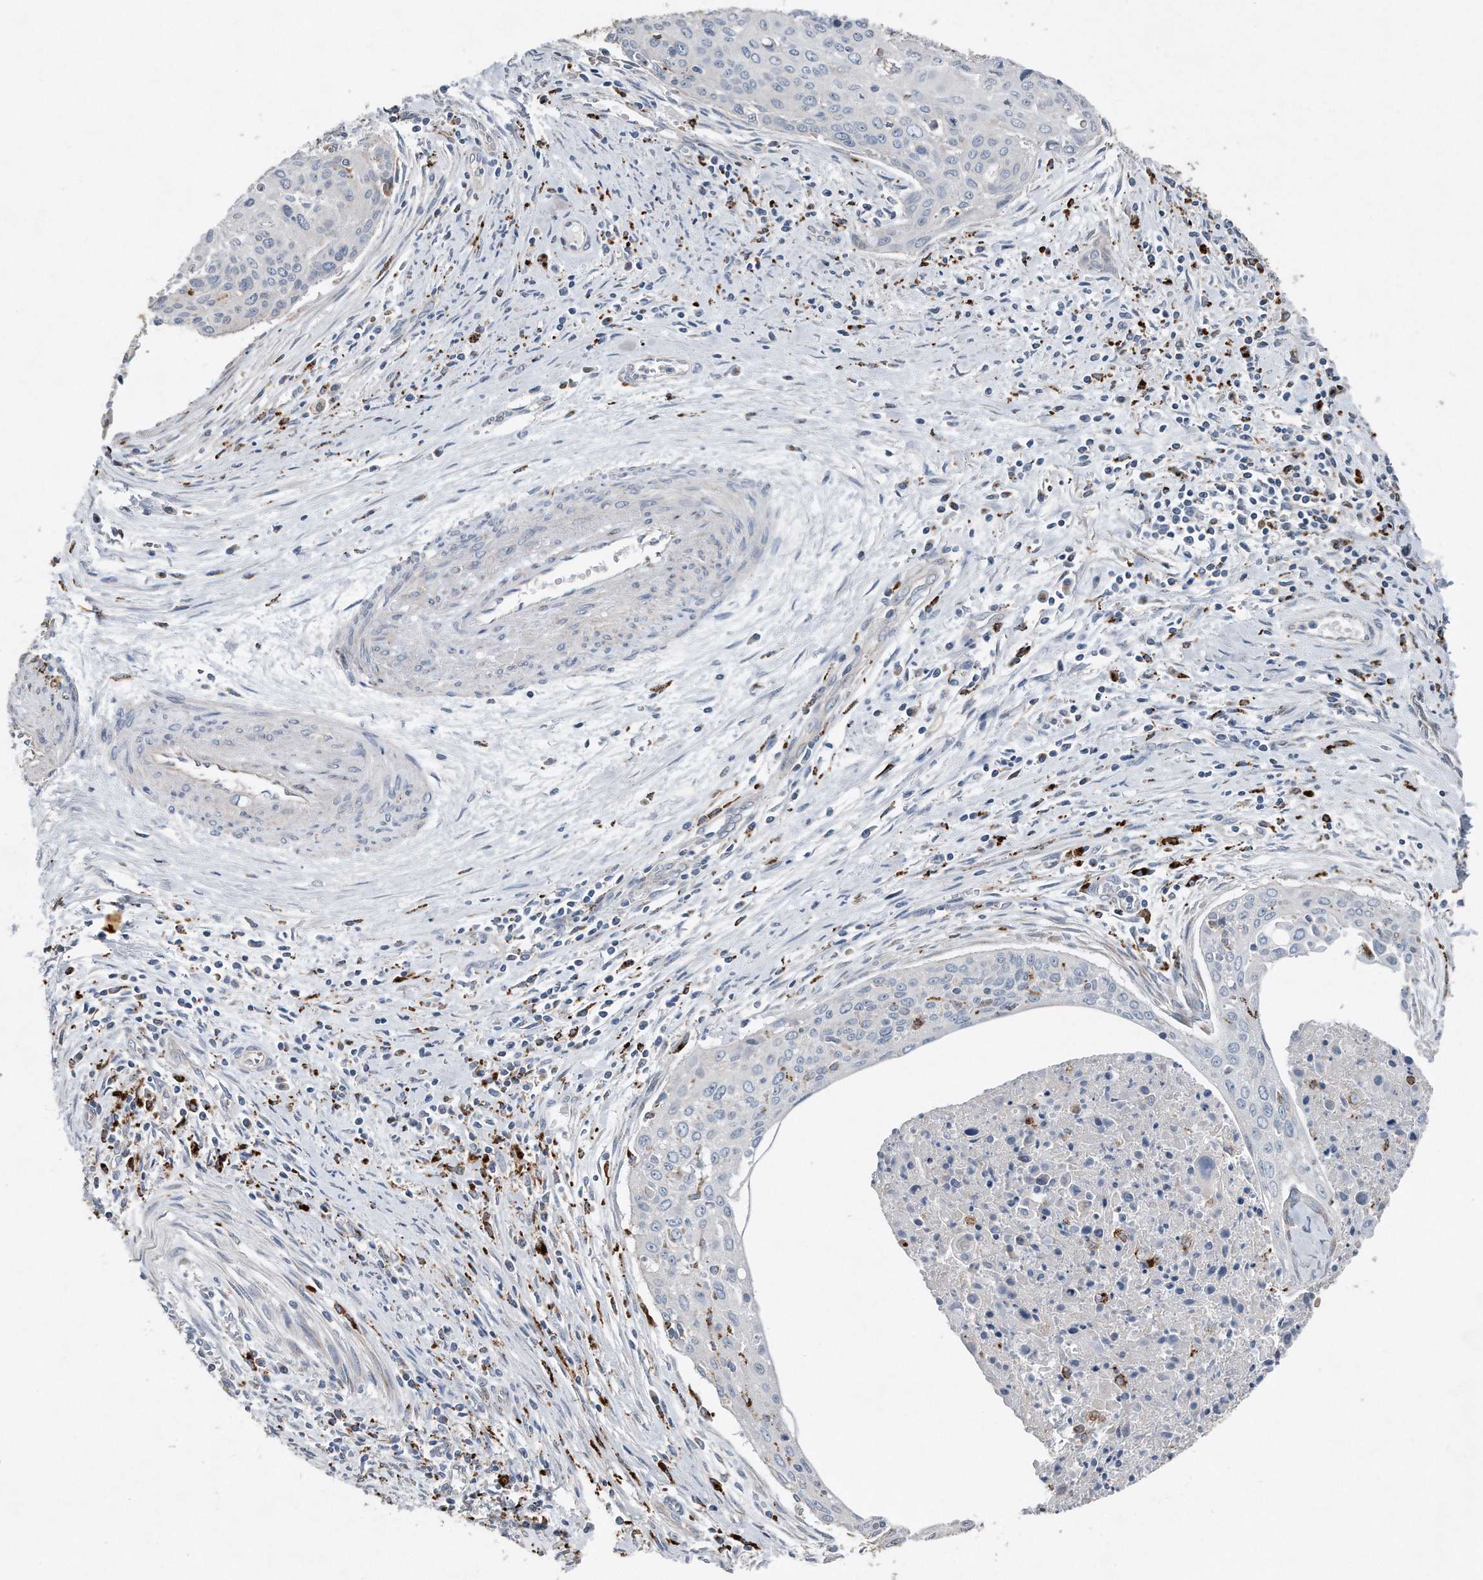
{"staining": {"intensity": "negative", "quantity": "none", "location": "none"}, "tissue": "cervical cancer", "cell_type": "Tumor cells", "image_type": "cancer", "snomed": [{"axis": "morphology", "description": "Squamous cell carcinoma, NOS"}, {"axis": "topography", "description": "Cervix"}], "caption": "An image of human cervical cancer (squamous cell carcinoma) is negative for staining in tumor cells.", "gene": "ZNF772", "patient": {"sex": "female", "age": 55}}